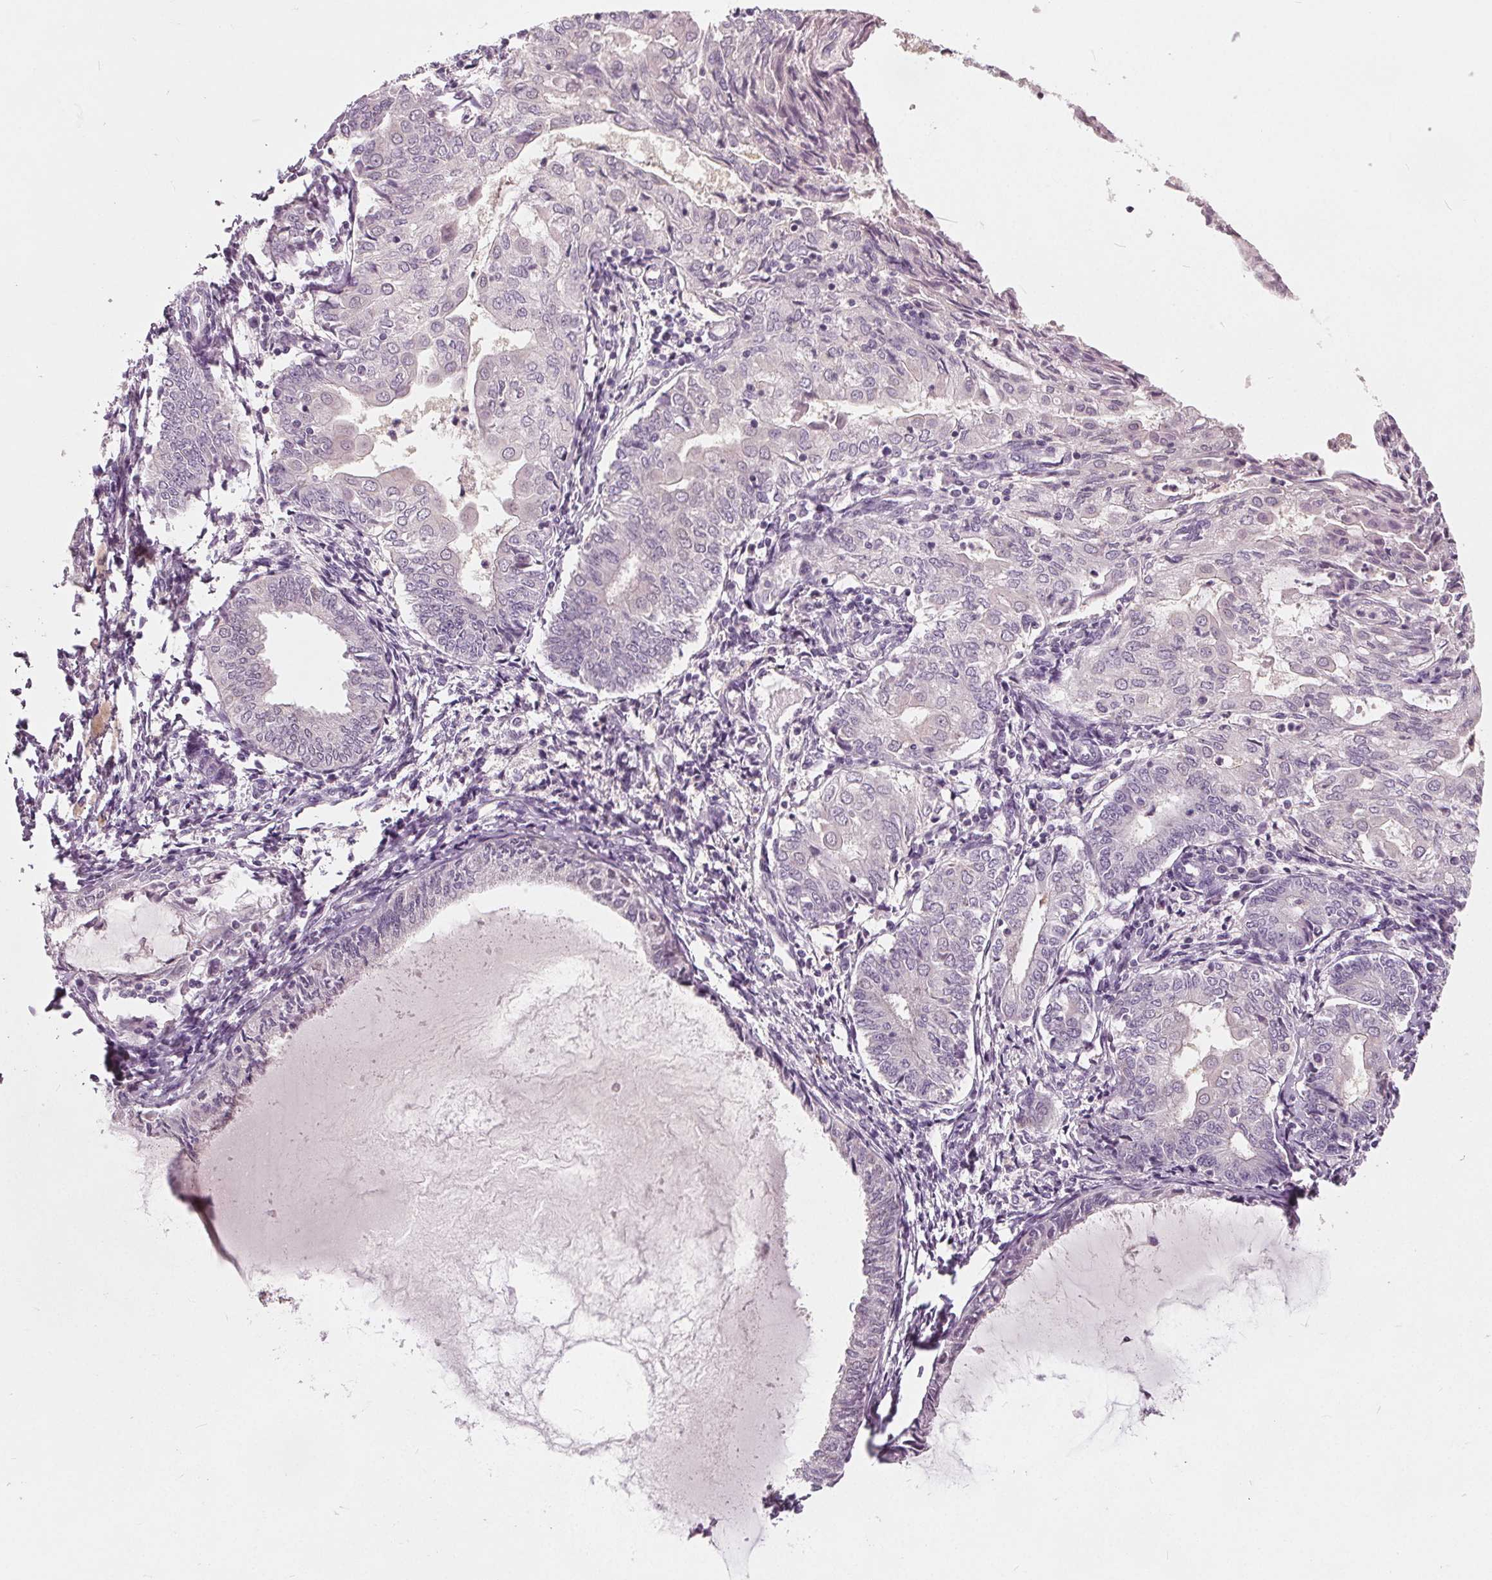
{"staining": {"intensity": "negative", "quantity": "none", "location": "none"}, "tissue": "endometrial cancer", "cell_type": "Tumor cells", "image_type": "cancer", "snomed": [{"axis": "morphology", "description": "Adenocarcinoma, NOS"}, {"axis": "topography", "description": "Endometrium"}], "caption": "This is an immunohistochemistry (IHC) micrograph of human endometrial adenocarcinoma. There is no staining in tumor cells.", "gene": "TKFC", "patient": {"sex": "female", "age": 68}}